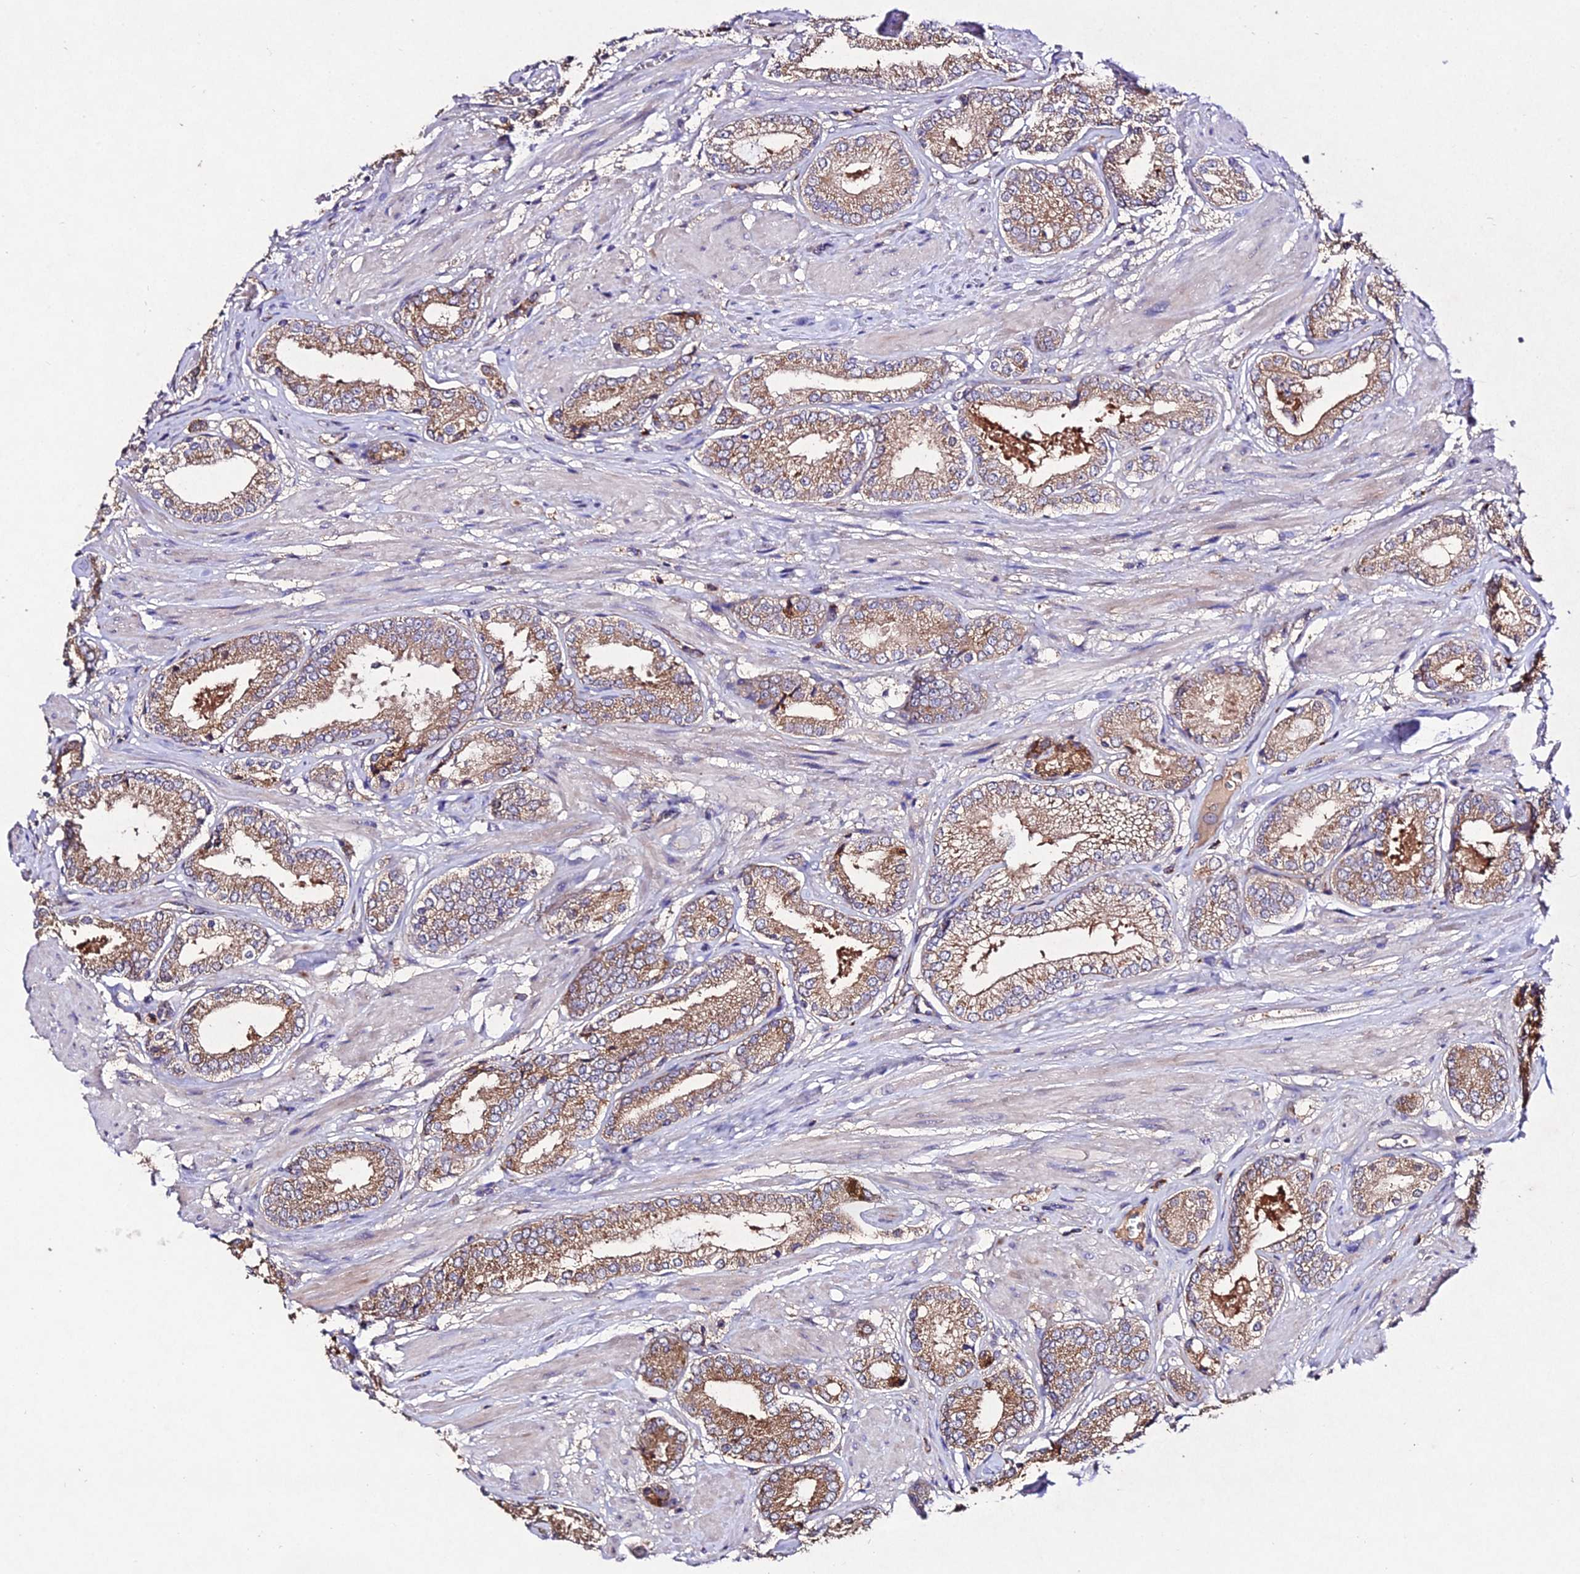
{"staining": {"intensity": "moderate", "quantity": ">75%", "location": "cytoplasmic/membranous"}, "tissue": "prostate cancer", "cell_type": "Tumor cells", "image_type": "cancer", "snomed": [{"axis": "morphology", "description": "Adenocarcinoma, High grade"}, {"axis": "topography", "description": "Prostate and seminal vesicle, NOS"}], "caption": "There is medium levels of moderate cytoplasmic/membranous positivity in tumor cells of prostate cancer (adenocarcinoma (high-grade)), as demonstrated by immunohistochemical staining (brown color).", "gene": "AP3M2", "patient": {"sex": "male", "age": 64}}